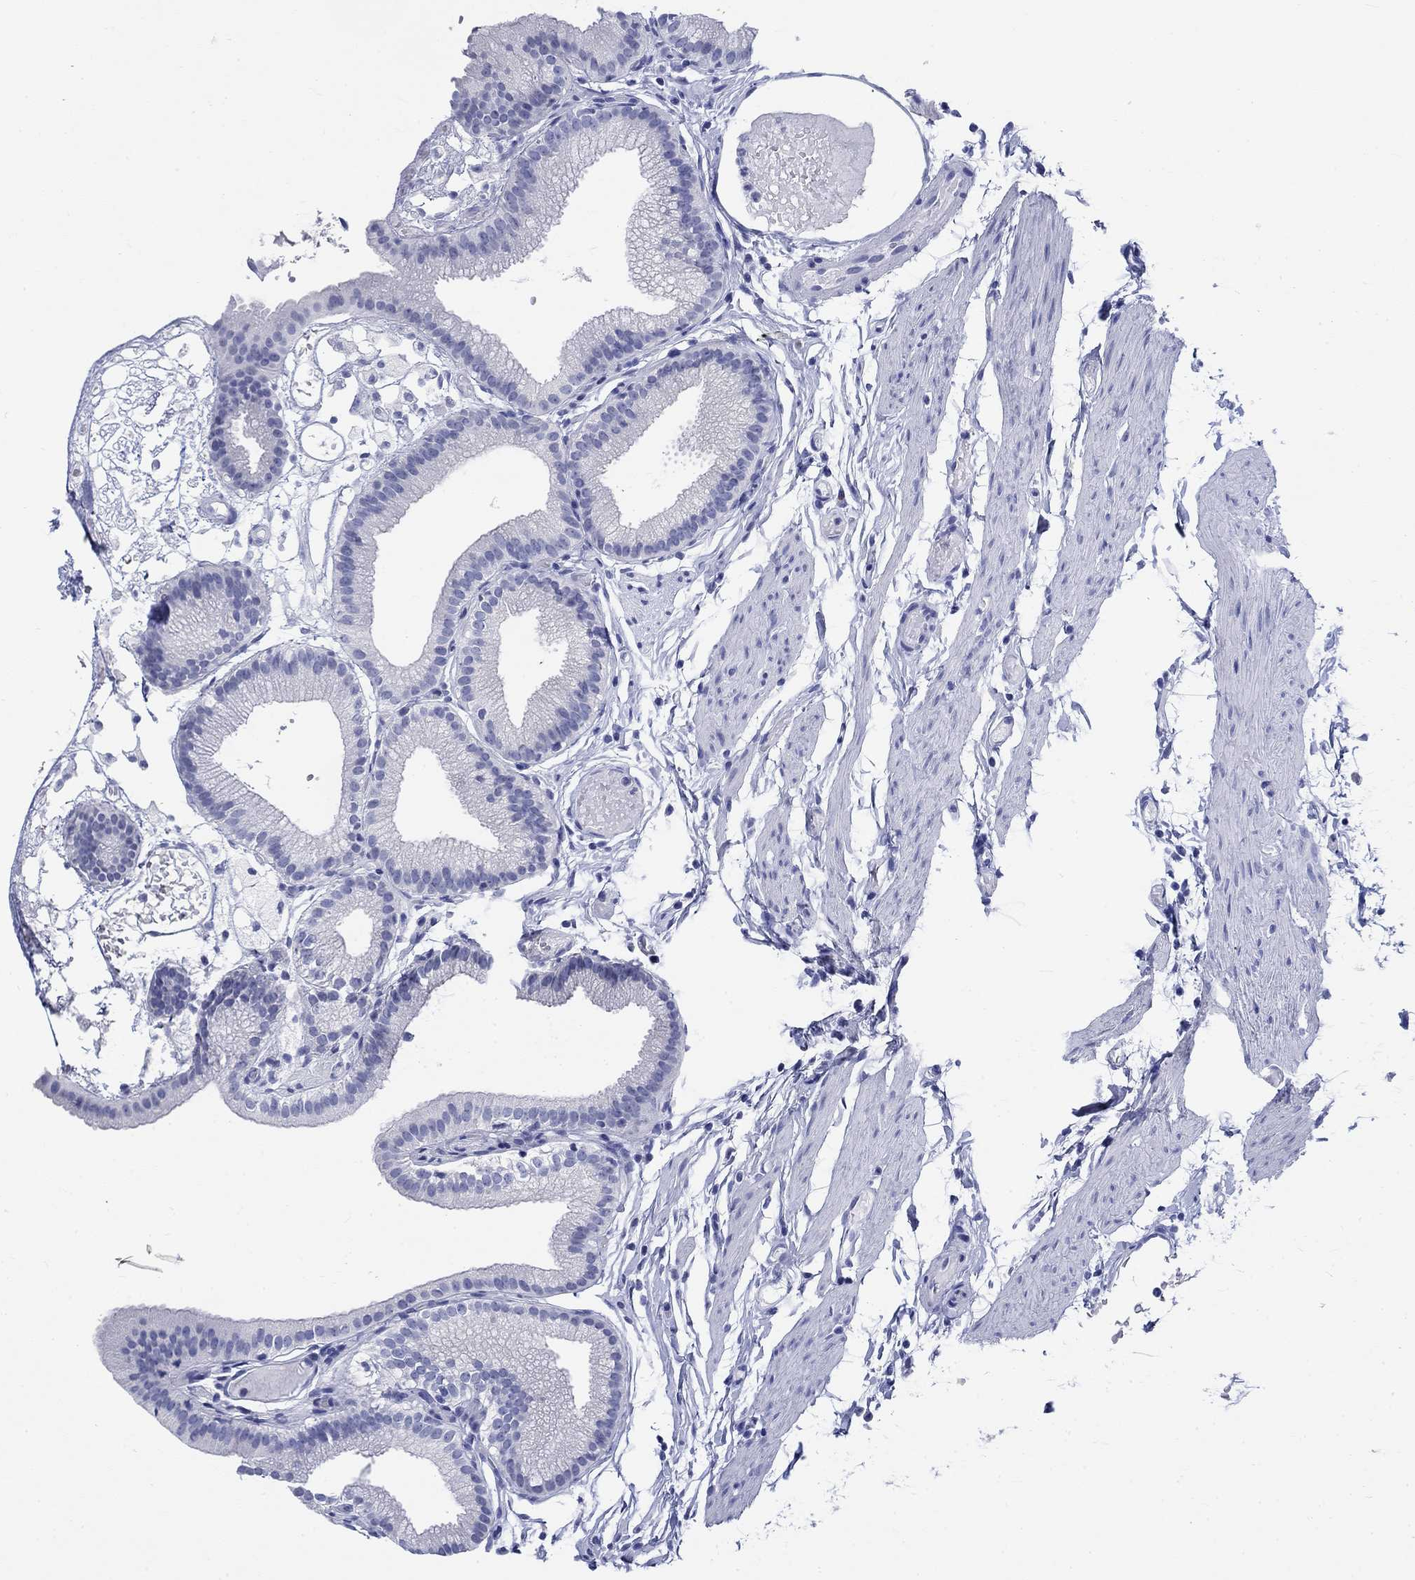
{"staining": {"intensity": "negative", "quantity": "none", "location": "none"}, "tissue": "gallbladder", "cell_type": "Glandular cells", "image_type": "normal", "snomed": [{"axis": "morphology", "description": "Normal tissue, NOS"}, {"axis": "topography", "description": "Gallbladder"}], "caption": "Photomicrograph shows no significant protein expression in glandular cells of benign gallbladder. Brightfield microscopy of immunohistochemistry stained with DAB (3,3'-diaminobenzidine) (brown) and hematoxylin (blue), captured at high magnification.", "gene": "KRT76", "patient": {"sex": "female", "age": 45}}